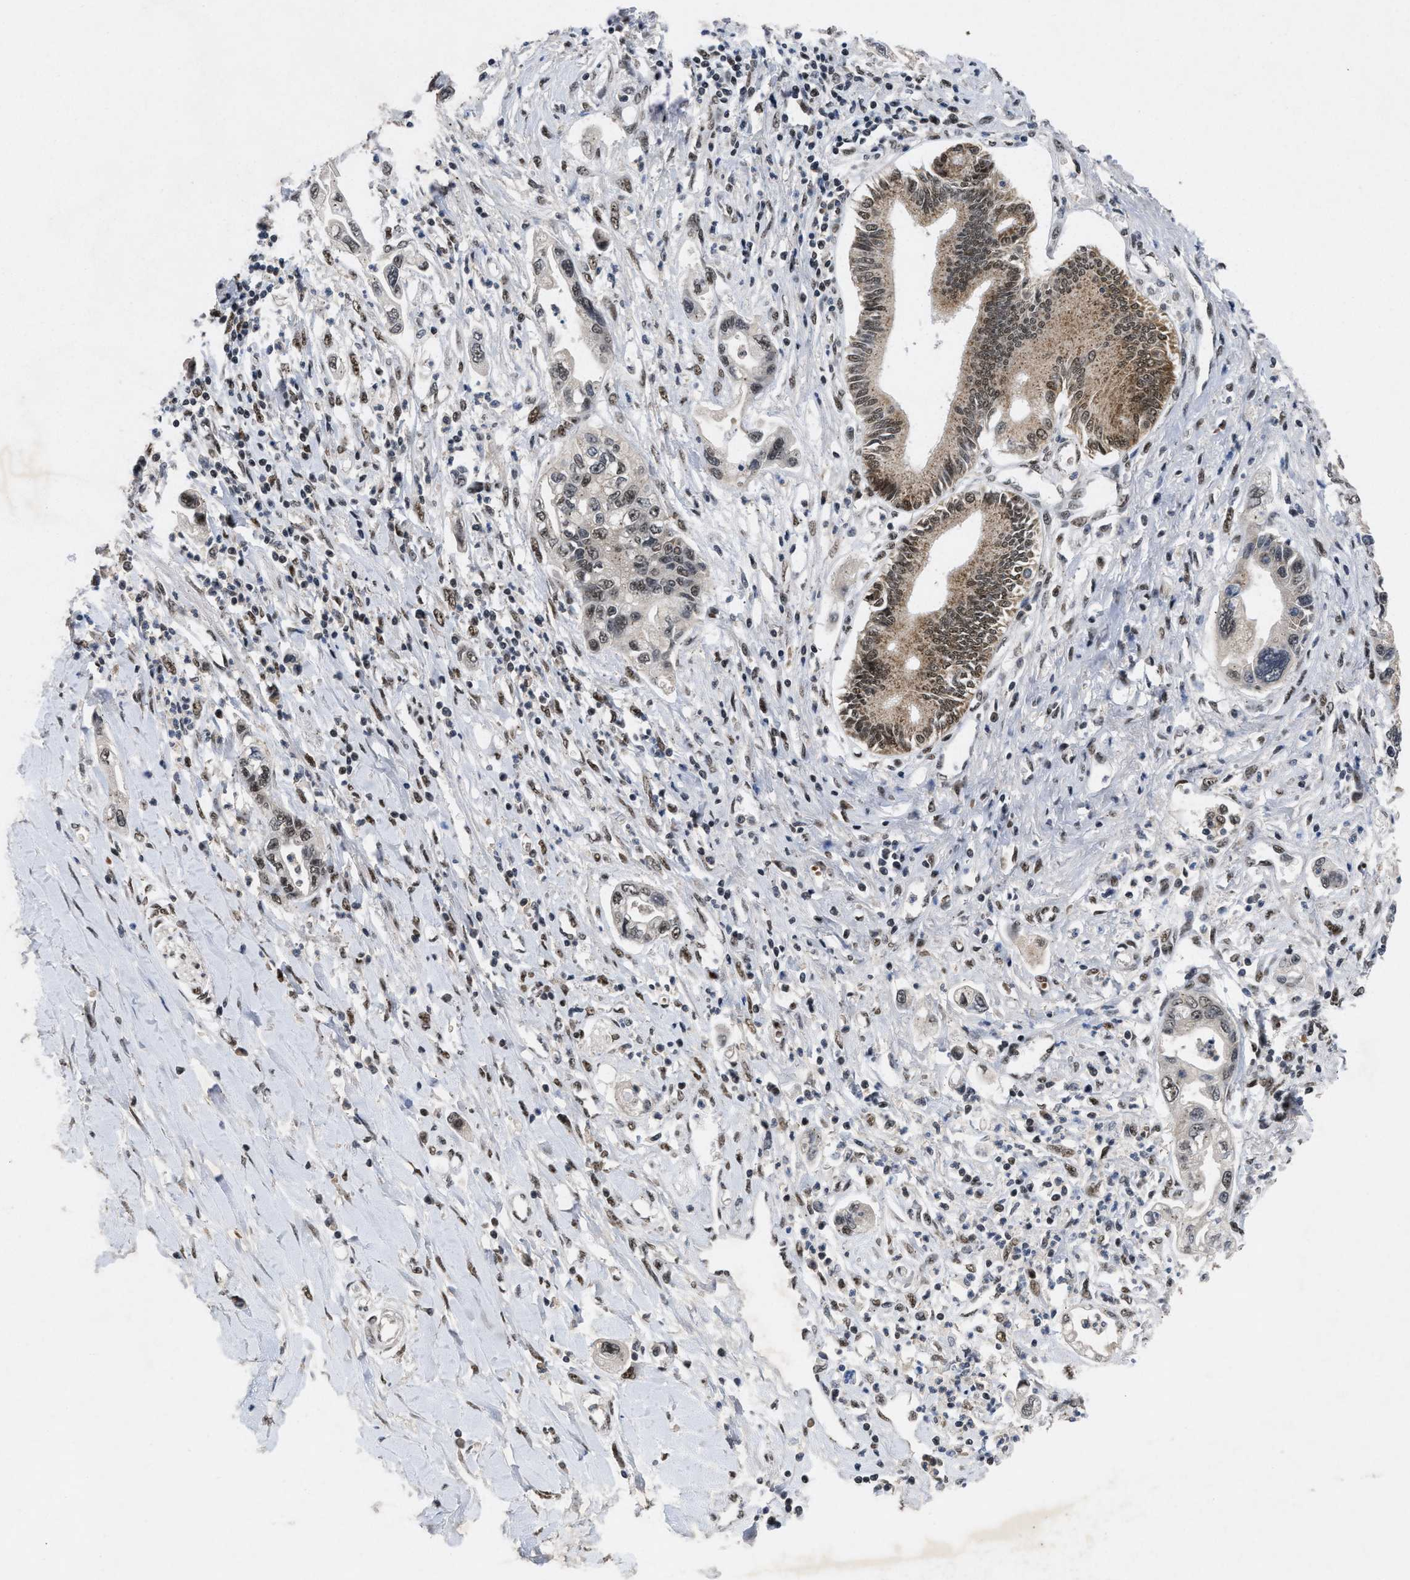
{"staining": {"intensity": "moderate", "quantity": "25%-75%", "location": "cytoplasmic/membranous,nuclear"}, "tissue": "pancreatic cancer", "cell_type": "Tumor cells", "image_type": "cancer", "snomed": [{"axis": "morphology", "description": "Adenocarcinoma, NOS"}, {"axis": "topography", "description": "Pancreas"}], "caption": "This photomicrograph exhibits immunohistochemistry (IHC) staining of human pancreatic cancer, with medium moderate cytoplasmic/membranous and nuclear expression in approximately 25%-75% of tumor cells.", "gene": "ZNF346", "patient": {"sex": "male", "age": 56}}